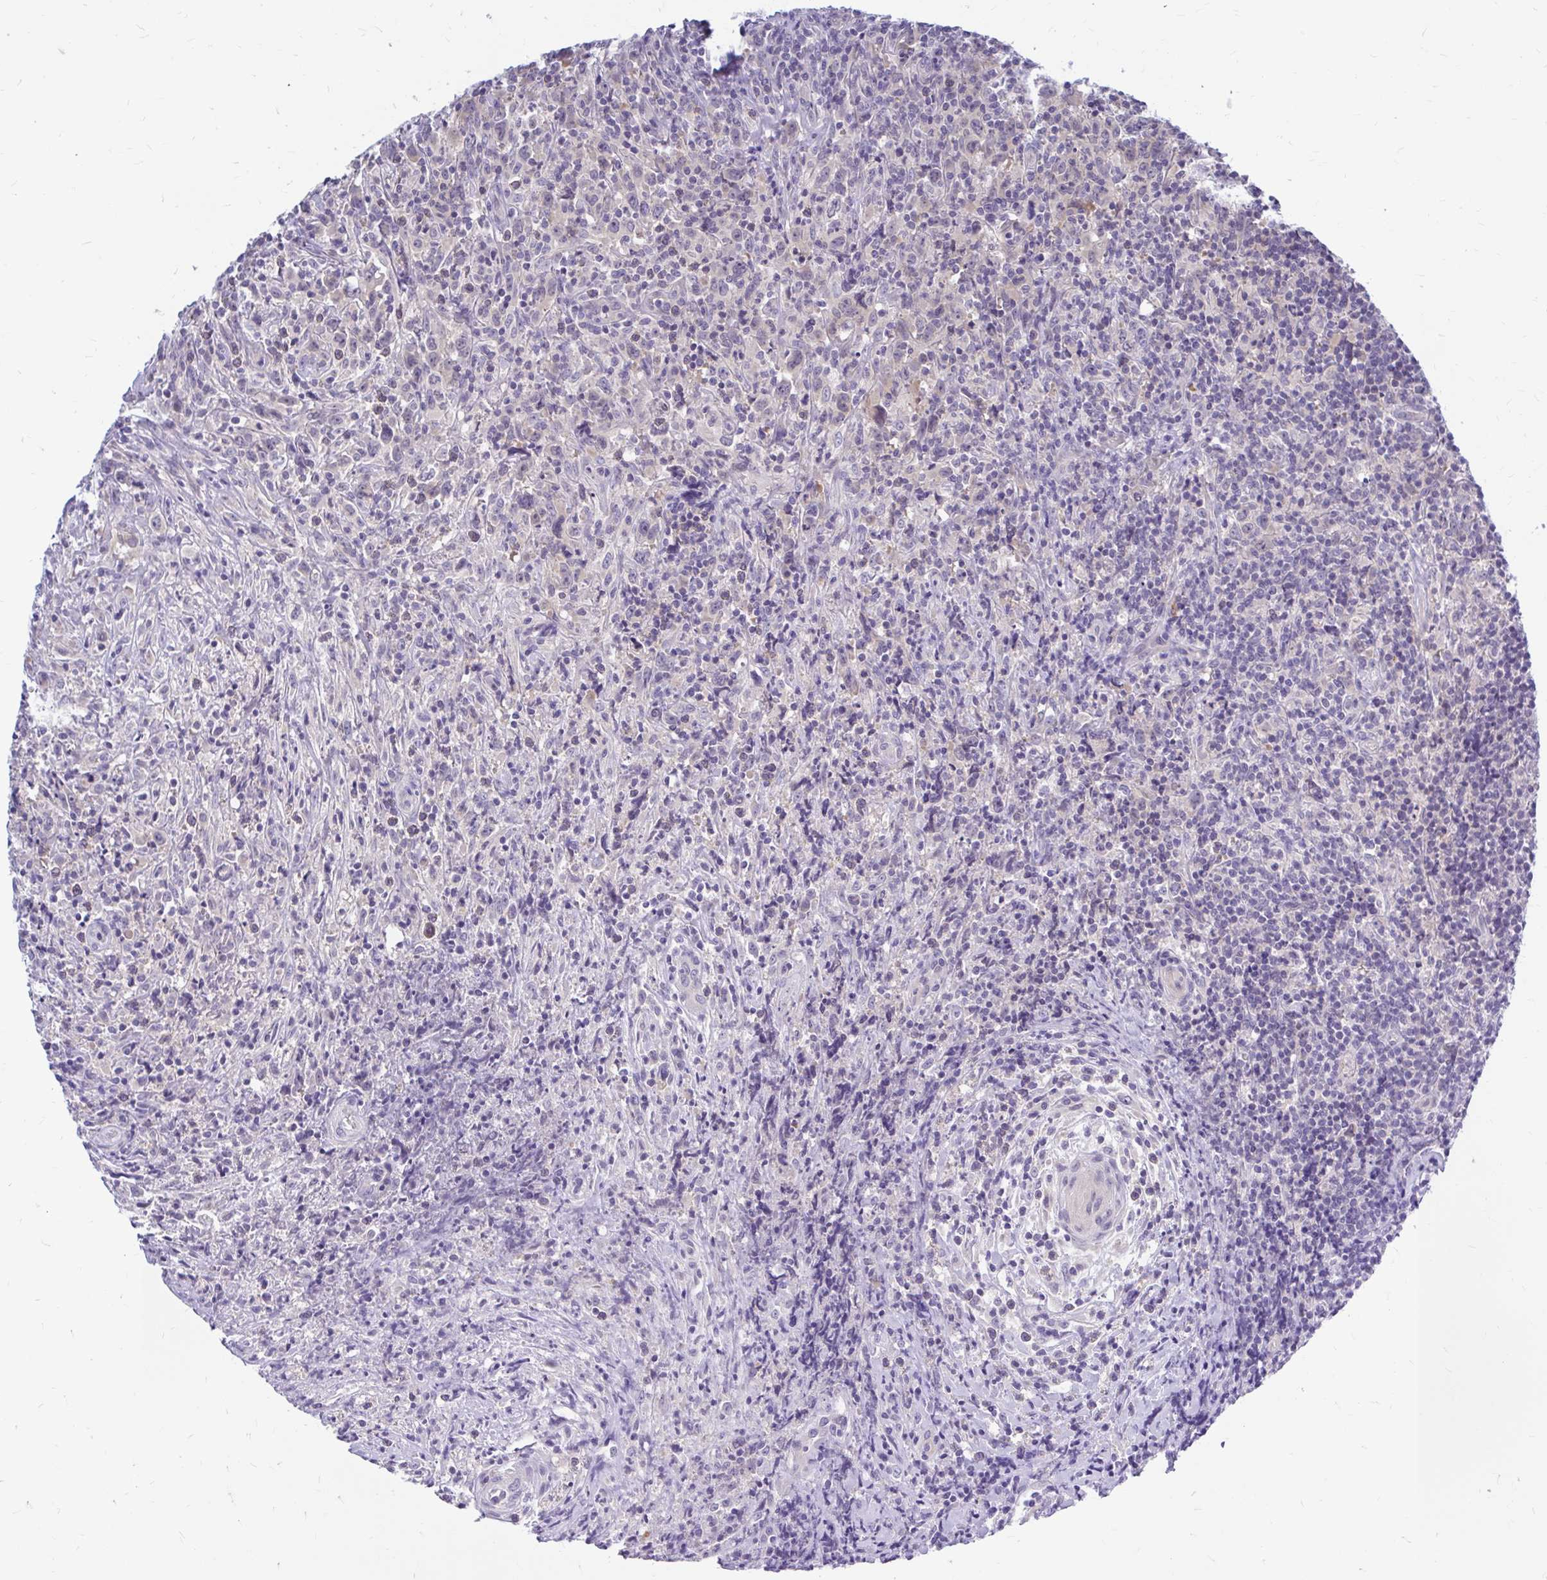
{"staining": {"intensity": "weak", "quantity": "25%-75%", "location": "cytoplasmic/membranous"}, "tissue": "lymphoma", "cell_type": "Tumor cells", "image_type": "cancer", "snomed": [{"axis": "morphology", "description": "Hodgkin's disease, NOS"}, {"axis": "topography", "description": "Lymph node"}], "caption": "Hodgkin's disease stained with a brown dye demonstrates weak cytoplasmic/membranous positive staining in about 25%-75% of tumor cells.", "gene": "MAP1LC3A", "patient": {"sex": "female", "age": 18}}